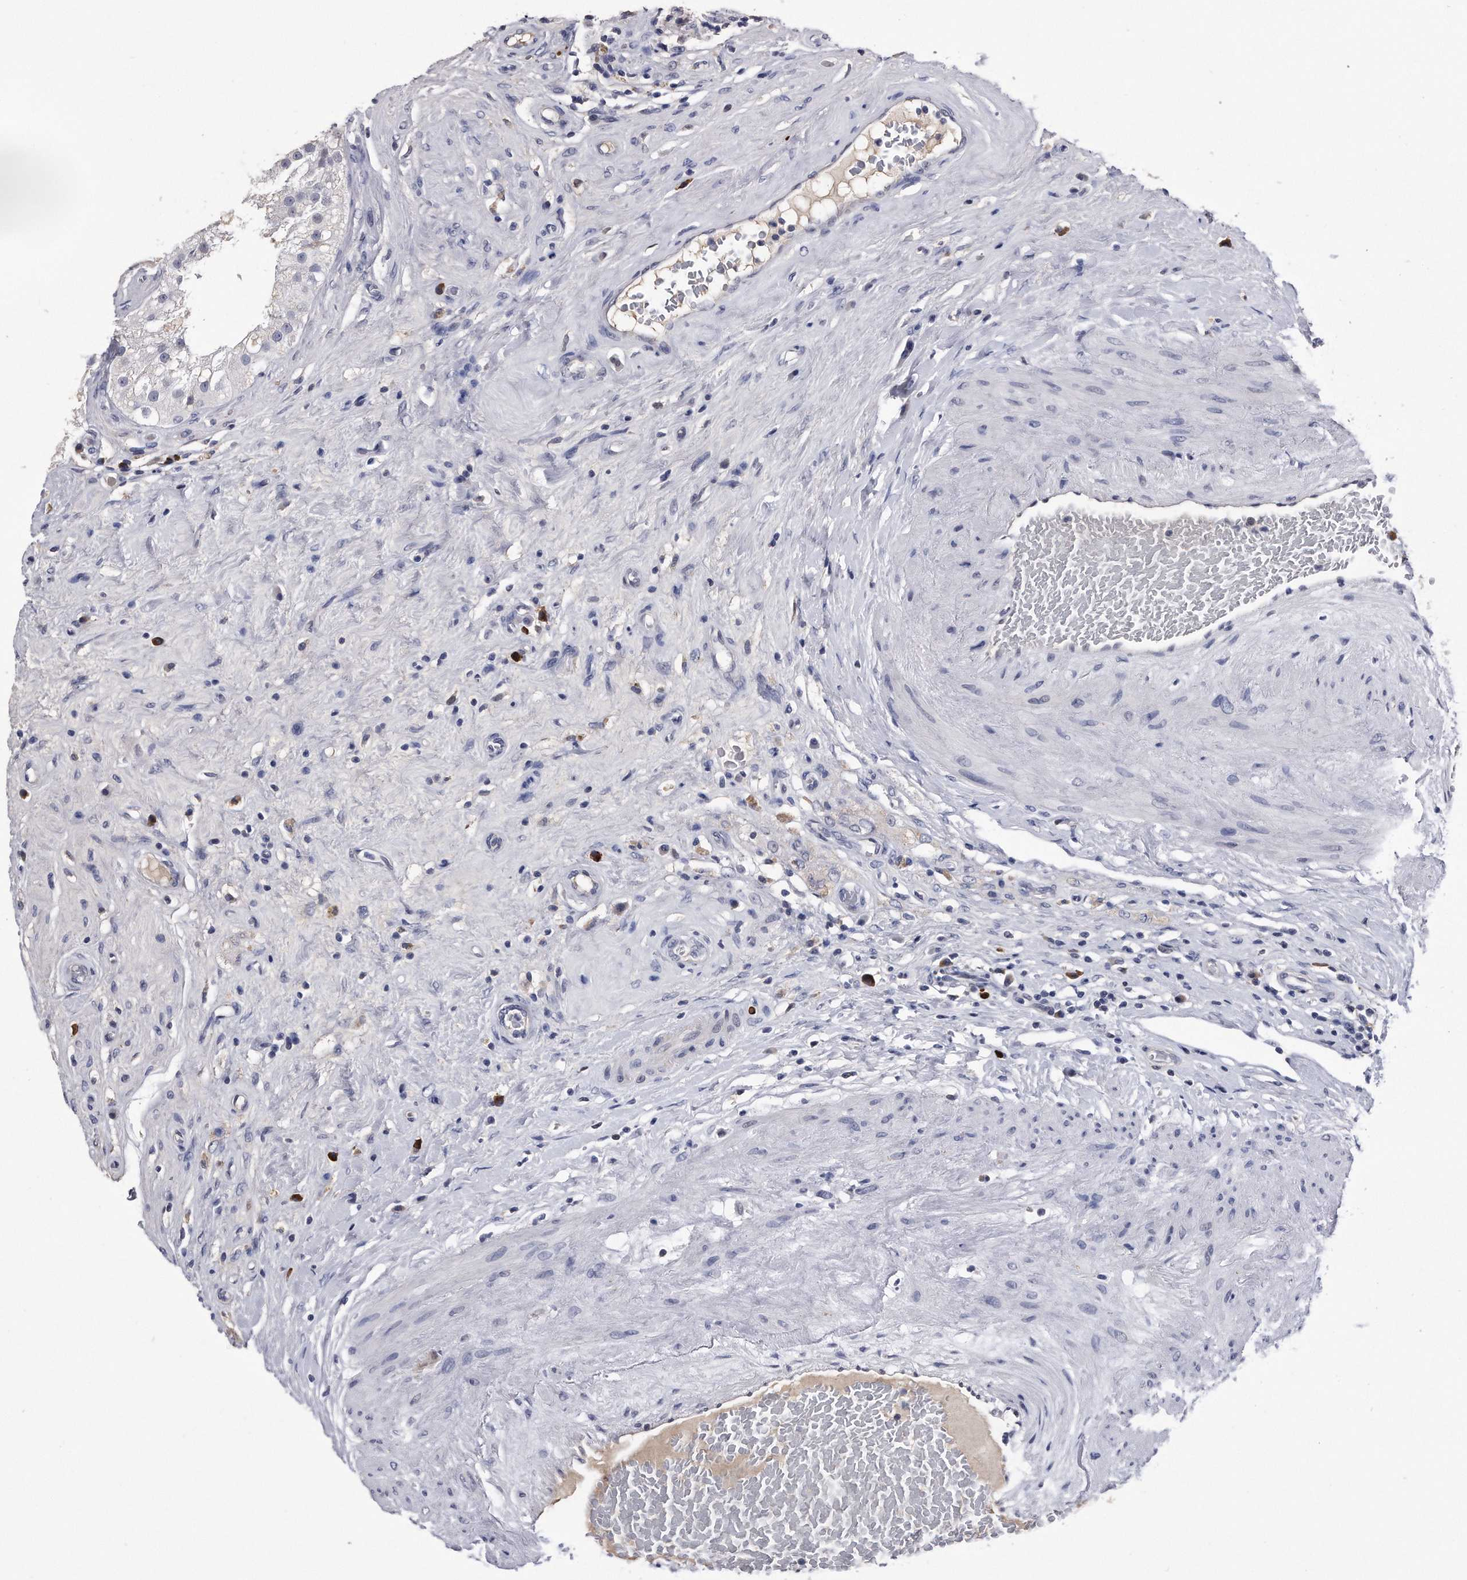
{"staining": {"intensity": "negative", "quantity": "none", "location": "none"}, "tissue": "testis", "cell_type": "Cells in seminiferous ducts", "image_type": "normal", "snomed": [{"axis": "morphology", "description": "Normal tissue, NOS"}, {"axis": "topography", "description": "Testis"}], "caption": "This histopathology image is of normal testis stained with IHC to label a protein in brown with the nuclei are counter-stained blue. There is no positivity in cells in seminiferous ducts.", "gene": "KCTD8", "patient": {"sex": "male", "age": 84}}